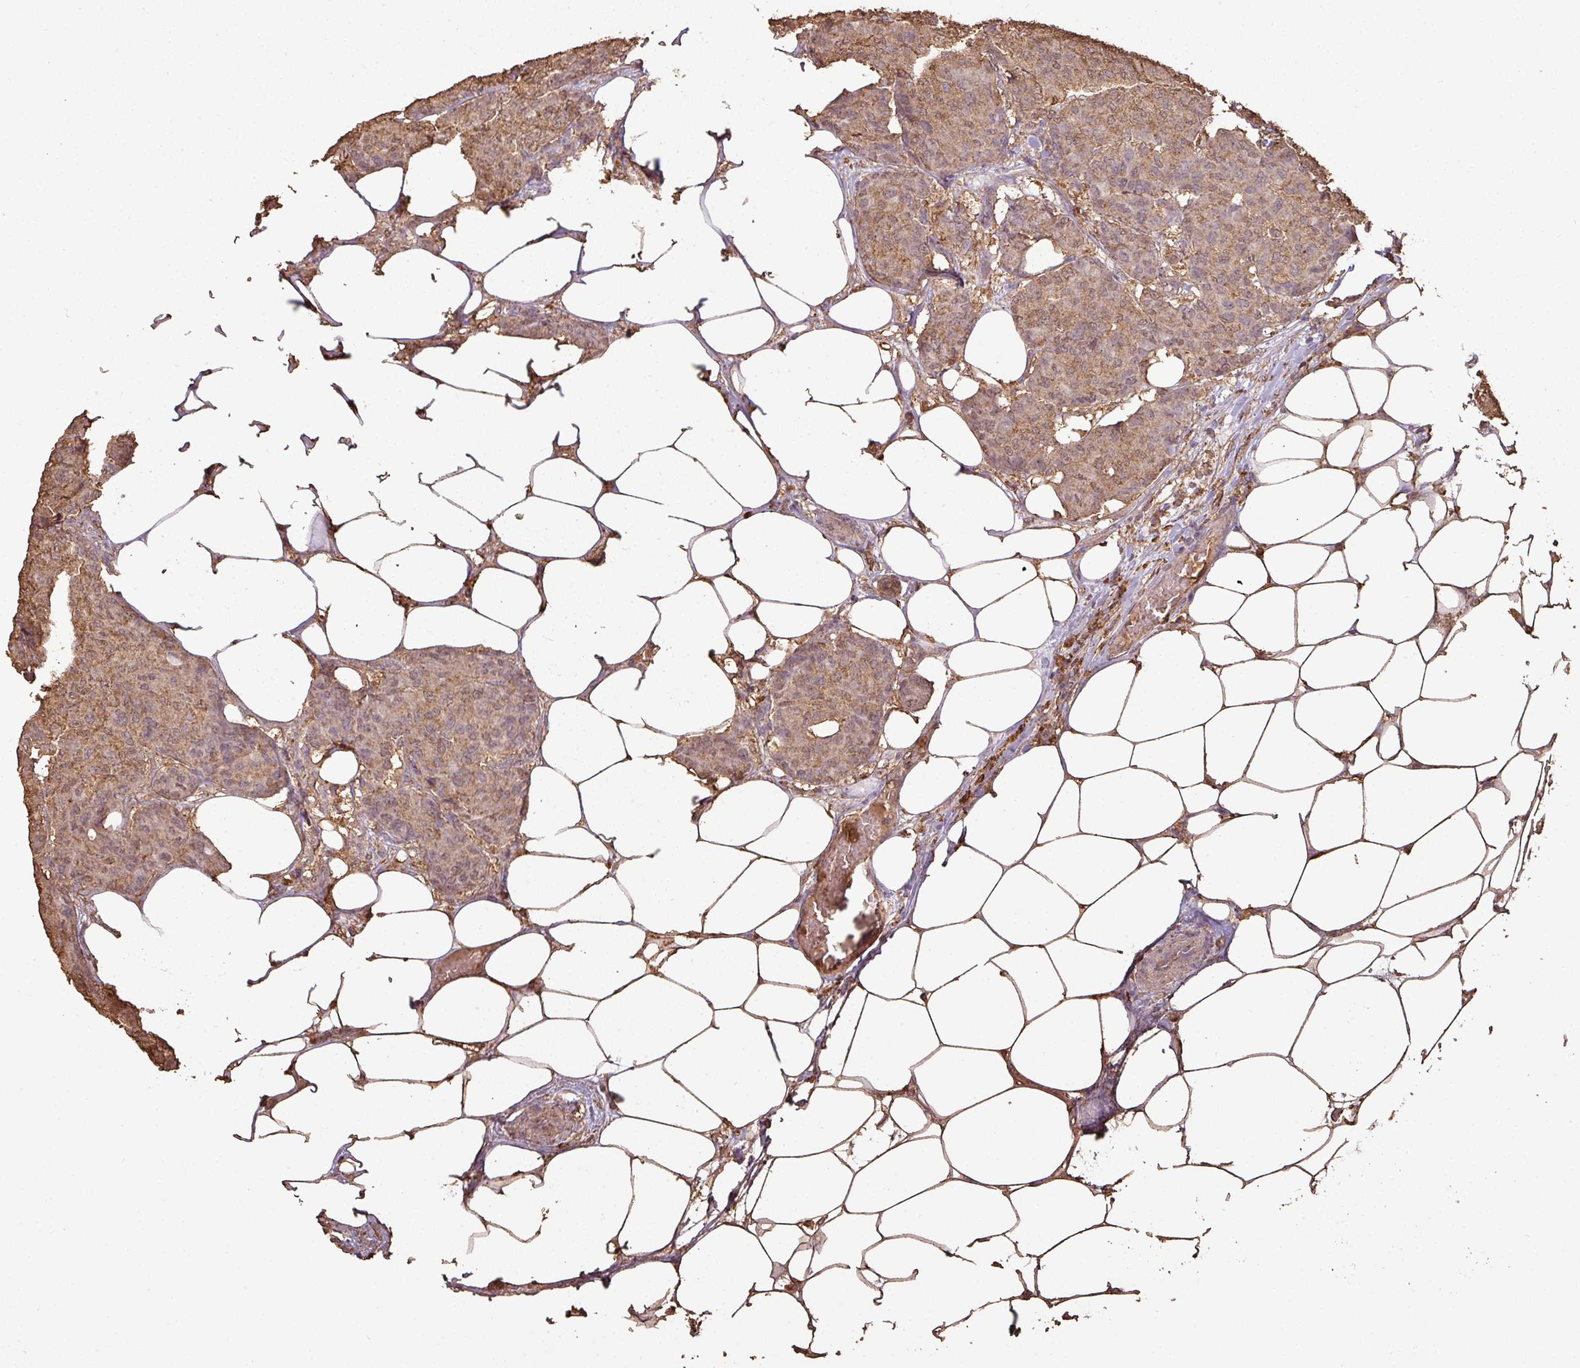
{"staining": {"intensity": "weak", "quantity": ">75%", "location": "cytoplasmic/membranous"}, "tissue": "breast cancer", "cell_type": "Tumor cells", "image_type": "cancer", "snomed": [{"axis": "morphology", "description": "Duct carcinoma"}, {"axis": "topography", "description": "Breast"}], "caption": "A histopathology image showing weak cytoplasmic/membranous positivity in approximately >75% of tumor cells in breast cancer, as visualized by brown immunohistochemical staining.", "gene": "ATAT1", "patient": {"sex": "female", "age": 75}}